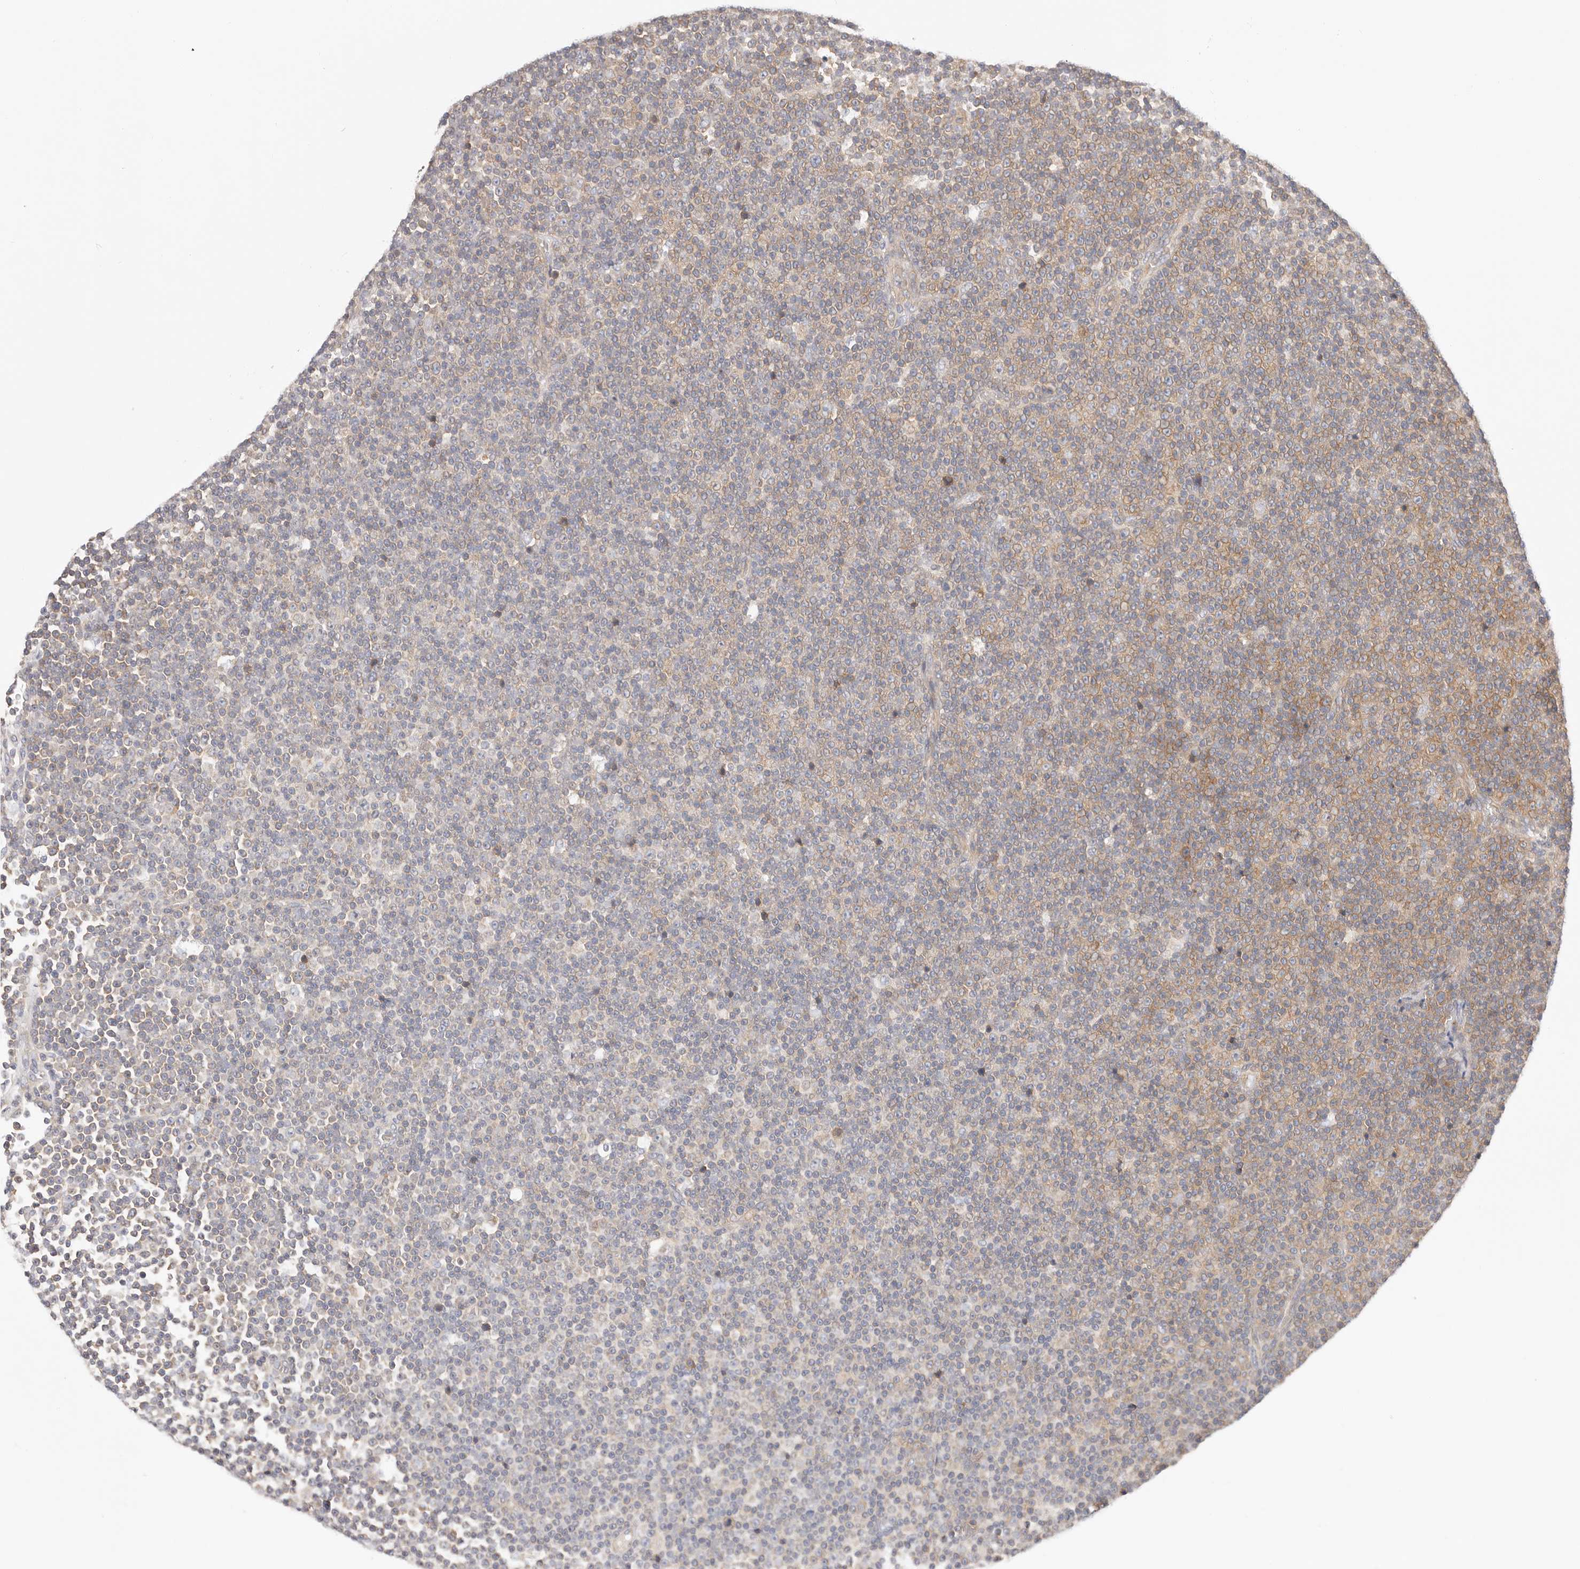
{"staining": {"intensity": "moderate", "quantity": "25%-75%", "location": "cytoplasmic/membranous"}, "tissue": "lymphoma", "cell_type": "Tumor cells", "image_type": "cancer", "snomed": [{"axis": "morphology", "description": "Malignant lymphoma, non-Hodgkin's type, Low grade"}, {"axis": "topography", "description": "Lymph node"}], "caption": "Protein staining displays moderate cytoplasmic/membranous expression in about 25%-75% of tumor cells in malignant lymphoma, non-Hodgkin's type (low-grade).", "gene": "KCMF1", "patient": {"sex": "female", "age": 67}}